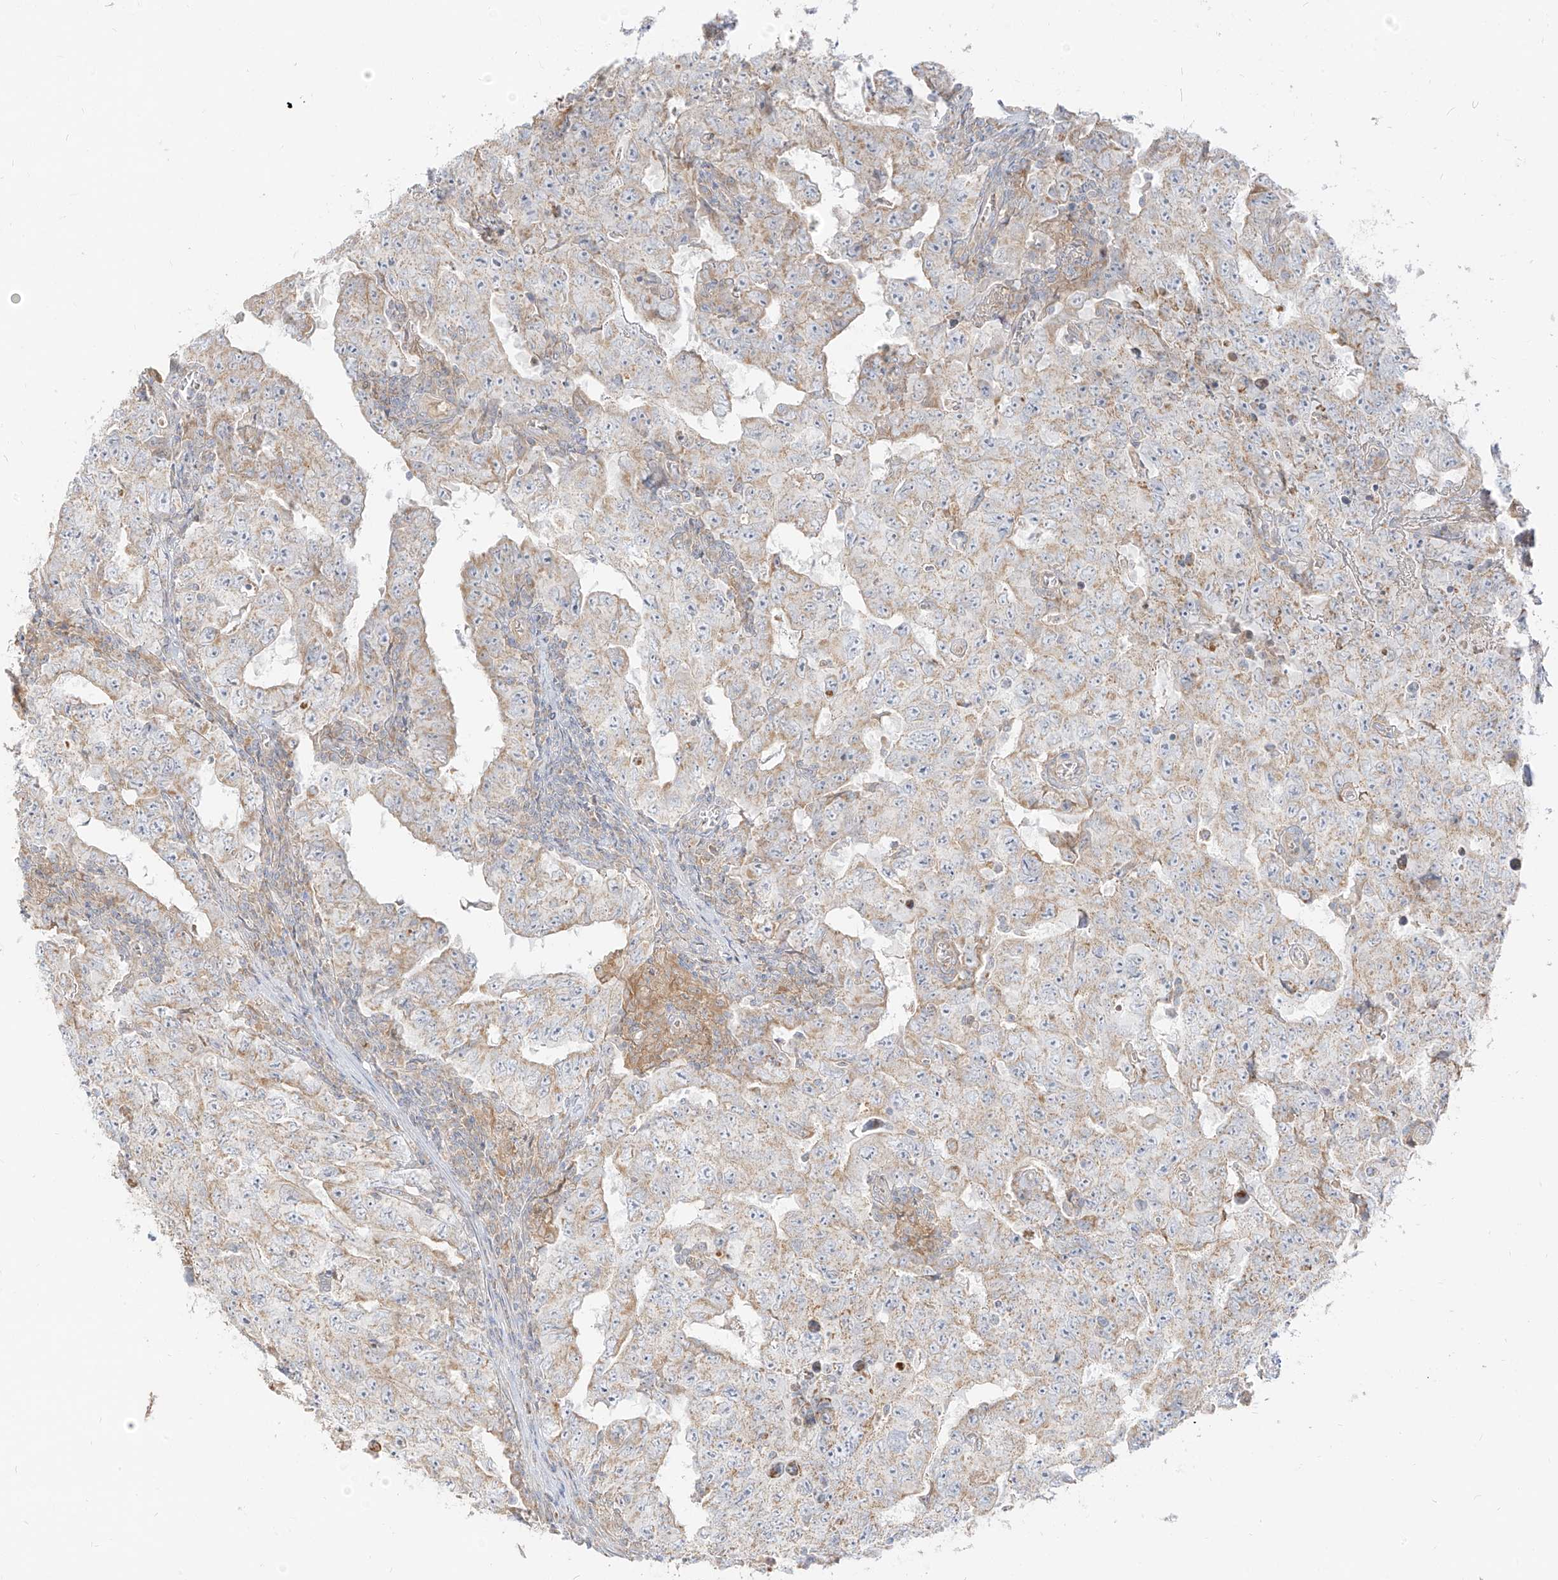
{"staining": {"intensity": "weak", "quantity": ">75%", "location": "cytoplasmic/membranous"}, "tissue": "testis cancer", "cell_type": "Tumor cells", "image_type": "cancer", "snomed": [{"axis": "morphology", "description": "Carcinoma, Embryonal, NOS"}, {"axis": "topography", "description": "Testis"}], "caption": "Immunohistochemistry micrograph of human testis embryonal carcinoma stained for a protein (brown), which shows low levels of weak cytoplasmic/membranous positivity in approximately >75% of tumor cells.", "gene": "ZIM3", "patient": {"sex": "male", "age": 26}}